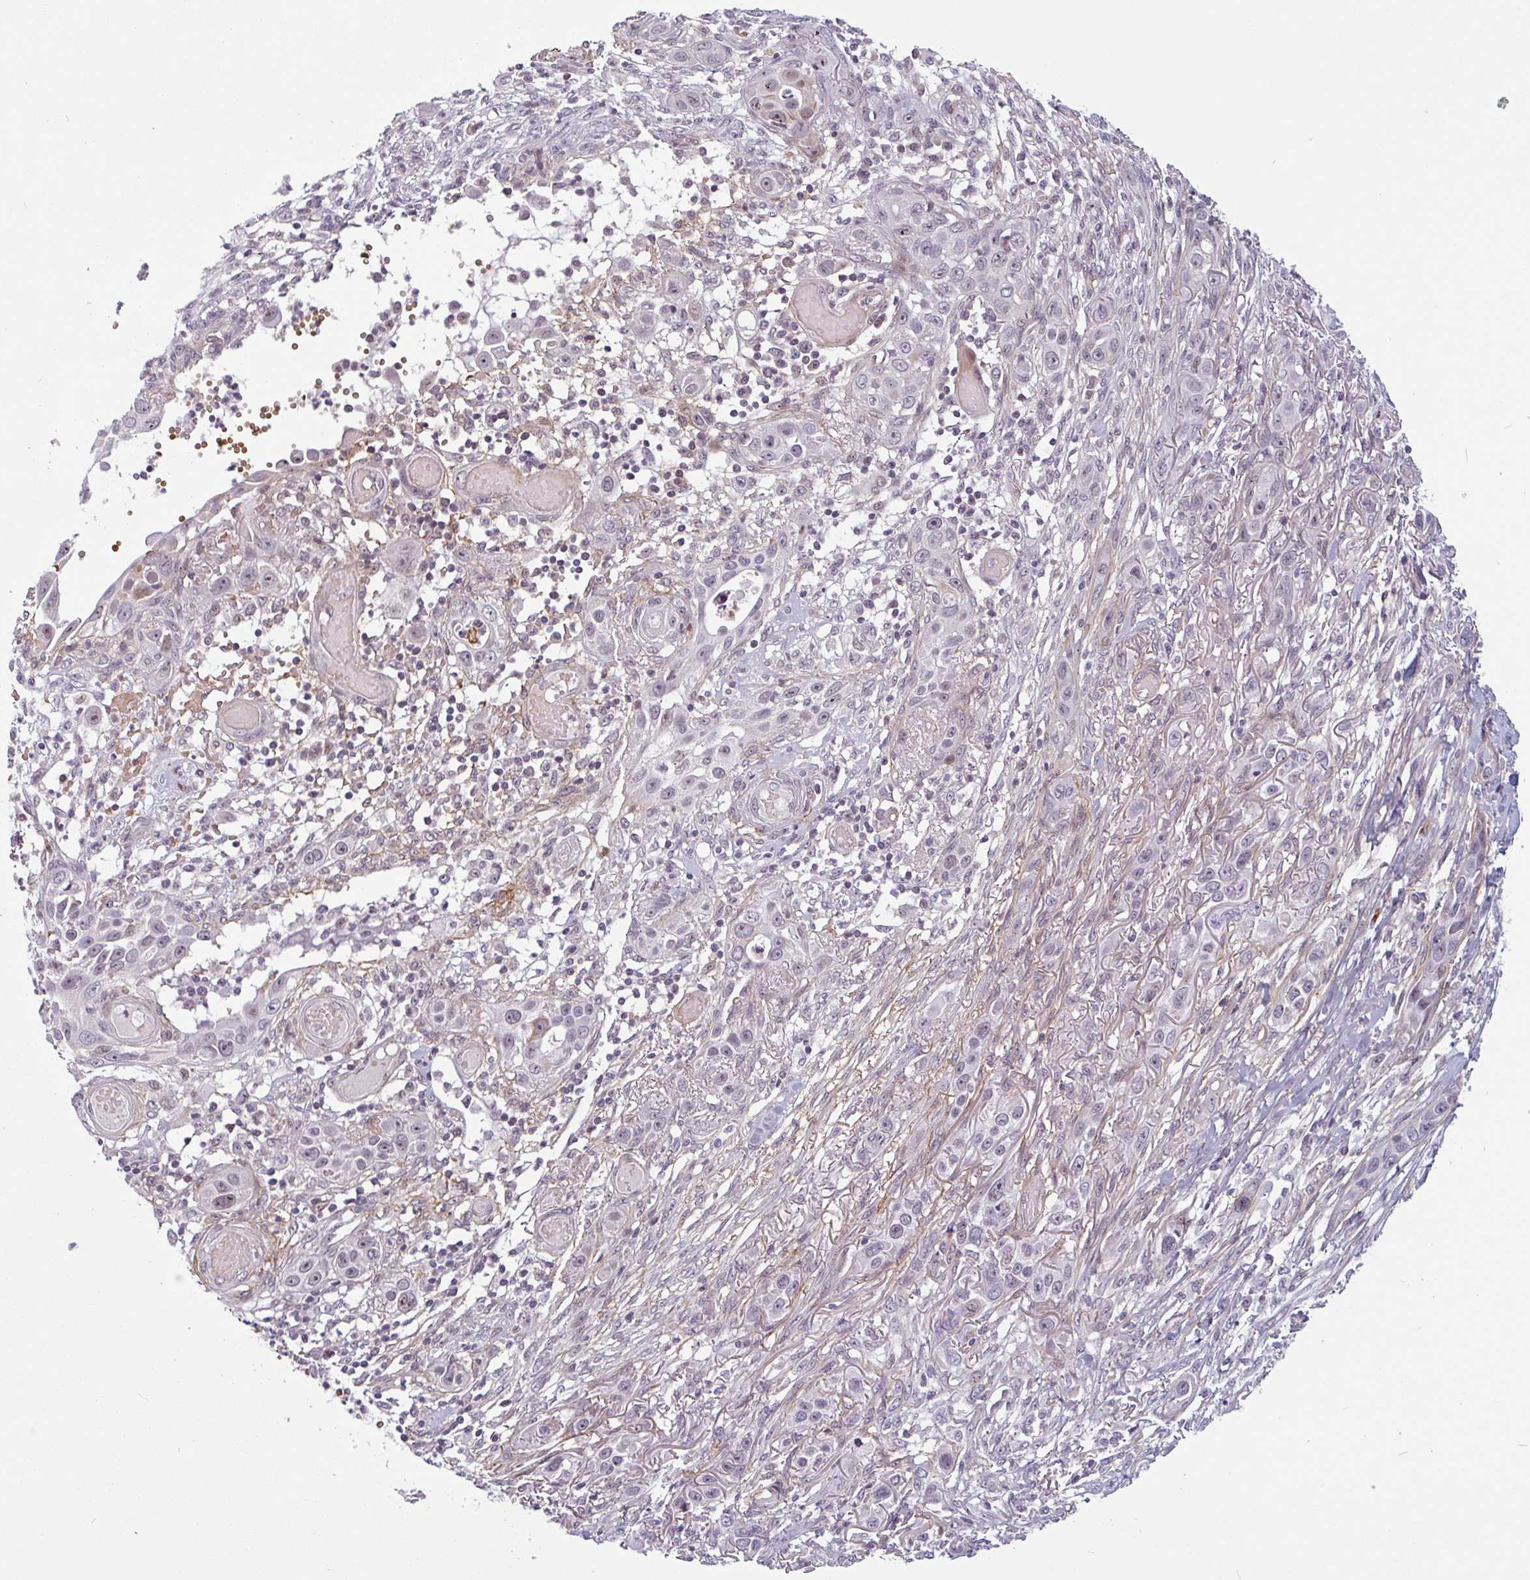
{"staining": {"intensity": "negative", "quantity": "none", "location": "none"}, "tissue": "skin cancer", "cell_type": "Tumor cells", "image_type": "cancer", "snomed": [{"axis": "morphology", "description": "Squamous cell carcinoma, NOS"}, {"axis": "topography", "description": "Skin"}], "caption": "Human skin cancer stained for a protein using immunohistochemistry (IHC) demonstrates no expression in tumor cells.", "gene": "TMEM119", "patient": {"sex": "female", "age": 69}}